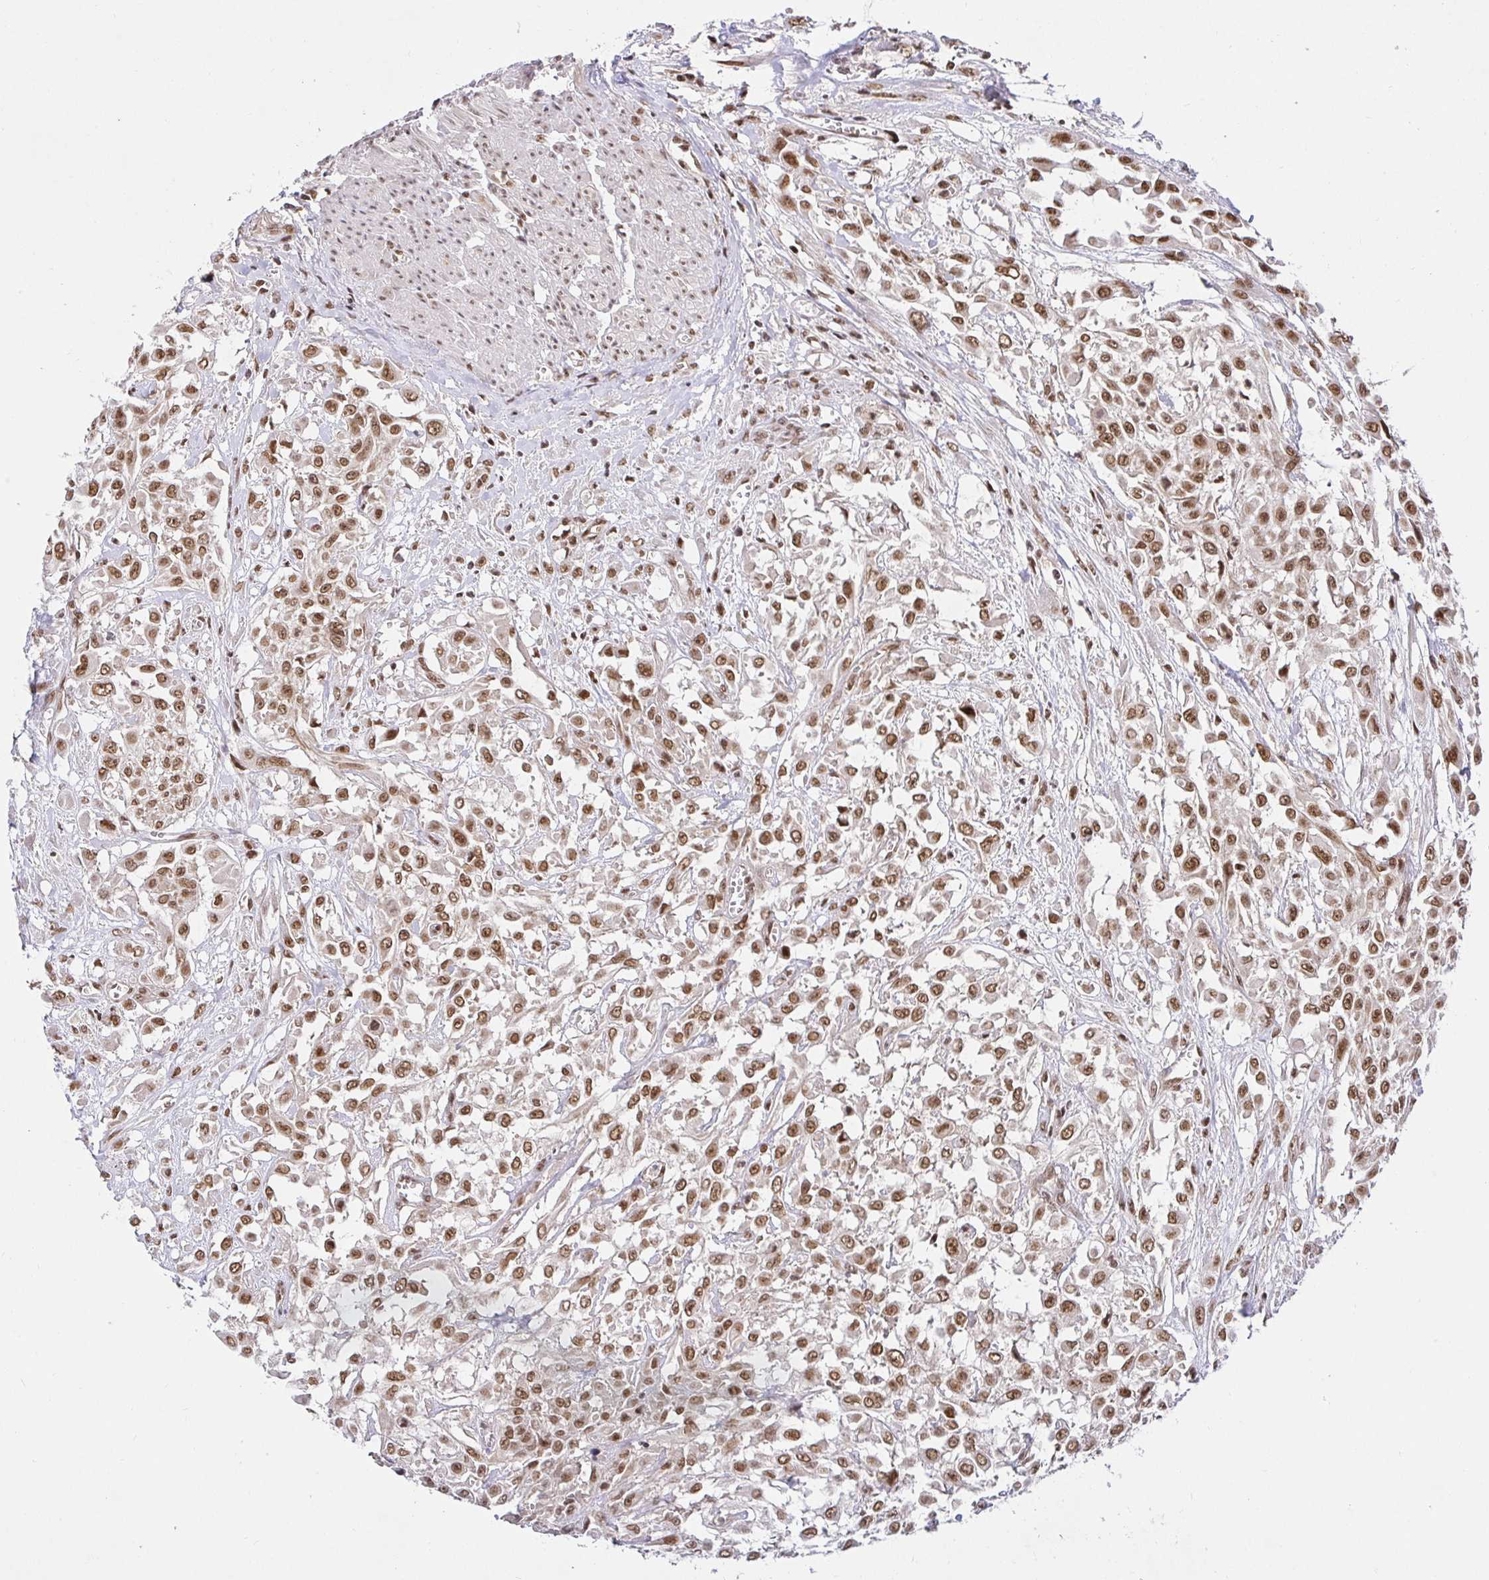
{"staining": {"intensity": "moderate", "quantity": ">75%", "location": "nuclear"}, "tissue": "urothelial cancer", "cell_type": "Tumor cells", "image_type": "cancer", "snomed": [{"axis": "morphology", "description": "Urothelial carcinoma, High grade"}, {"axis": "topography", "description": "Urinary bladder"}], "caption": "This is an image of immunohistochemistry staining of high-grade urothelial carcinoma, which shows moderate expression in the nuclear of tumor cells.", "gene": "USF1", "patient": {"sex": "male", "age": 57}}